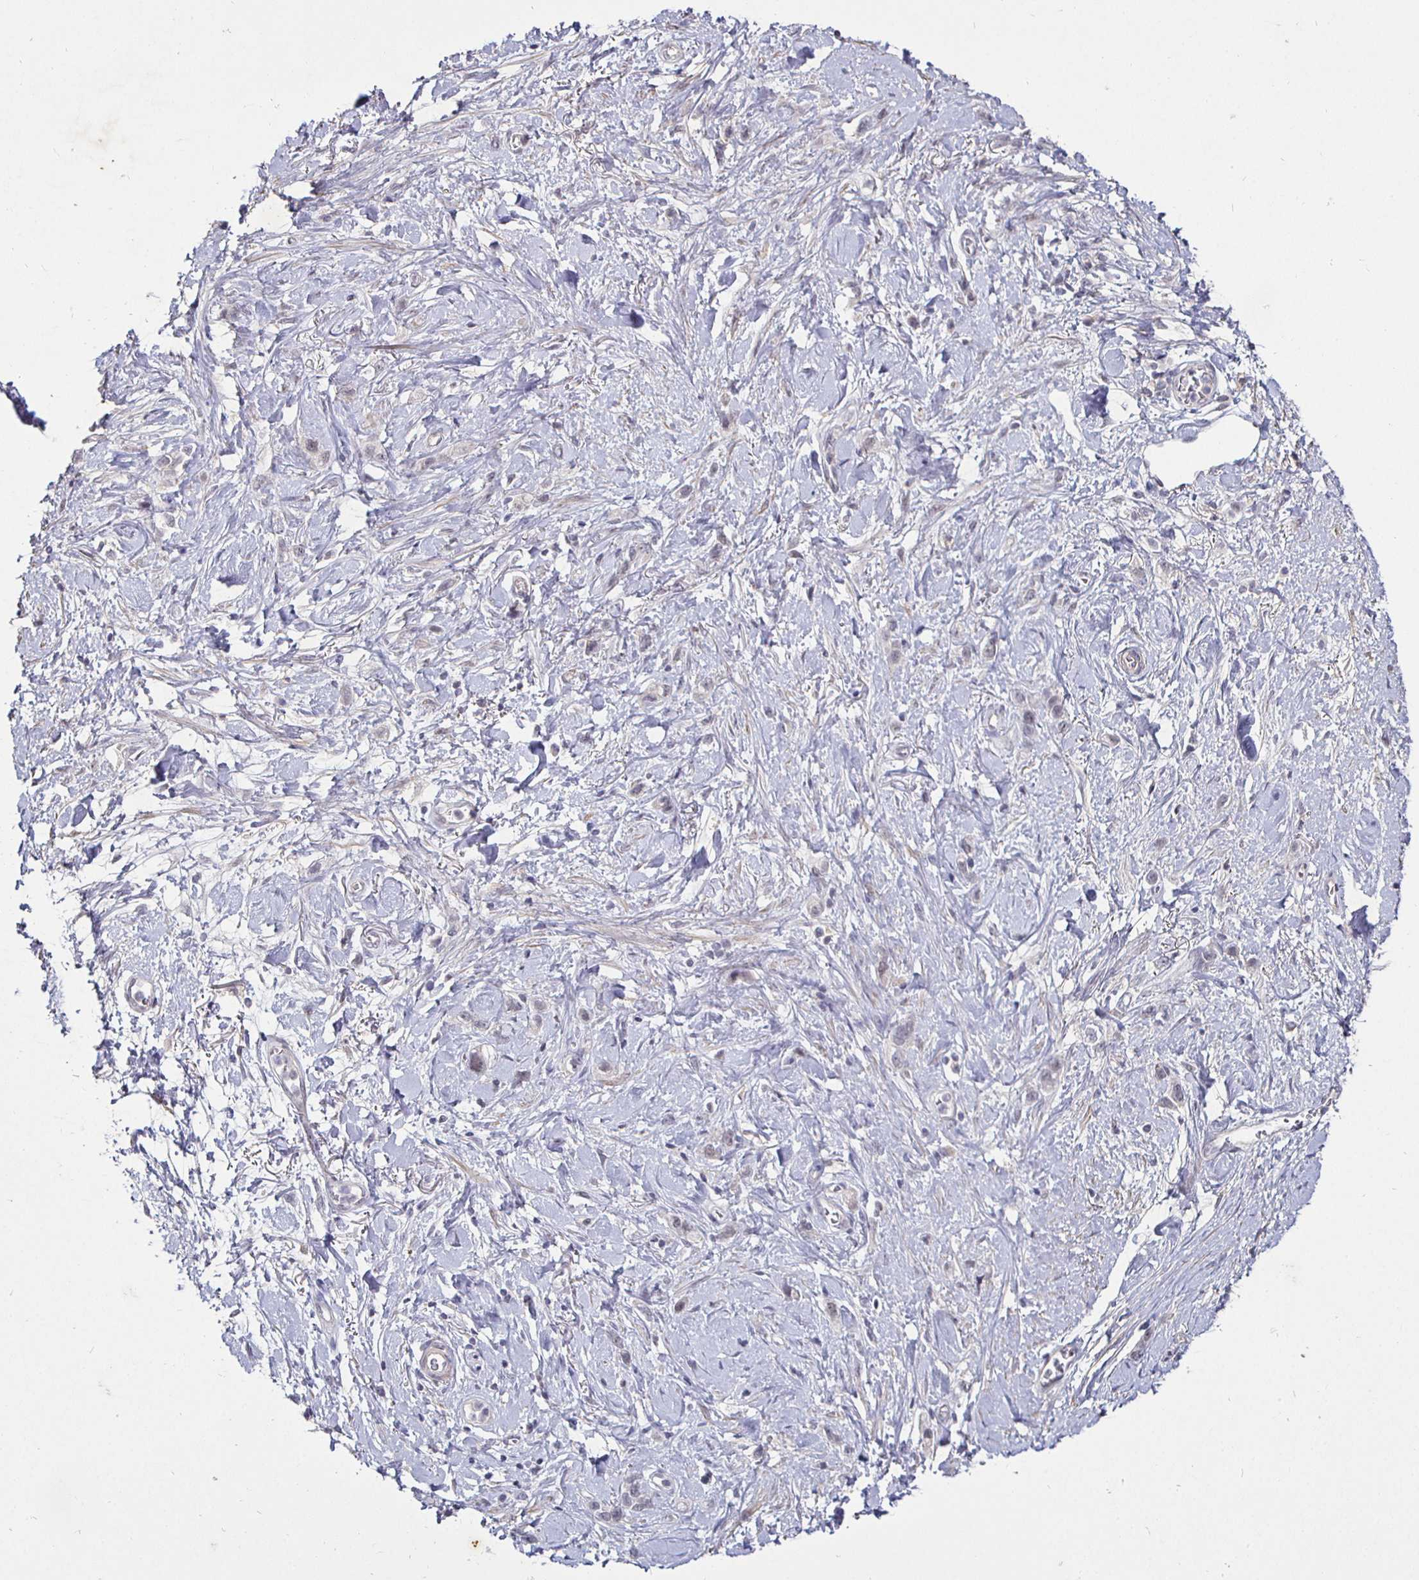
{"staining": {"intensity": "weak", "quantity": "<25%", "location": "nuclear"}, "tissue": "stomach cancer", "cell_type": "Tumor cells", "image_type": "cancer", "snomed": [{"axis": "morphology", "description": "Adenocarcinoma, NOS"}, {"axis": "topography", "description": "Stomach"}], "caption": "Tumor cells are negative for brown protein staining in stomach cancer (adenocarcinoma).", "gene": "MLH1", "patient": {"sex": "female", "age": 65}}